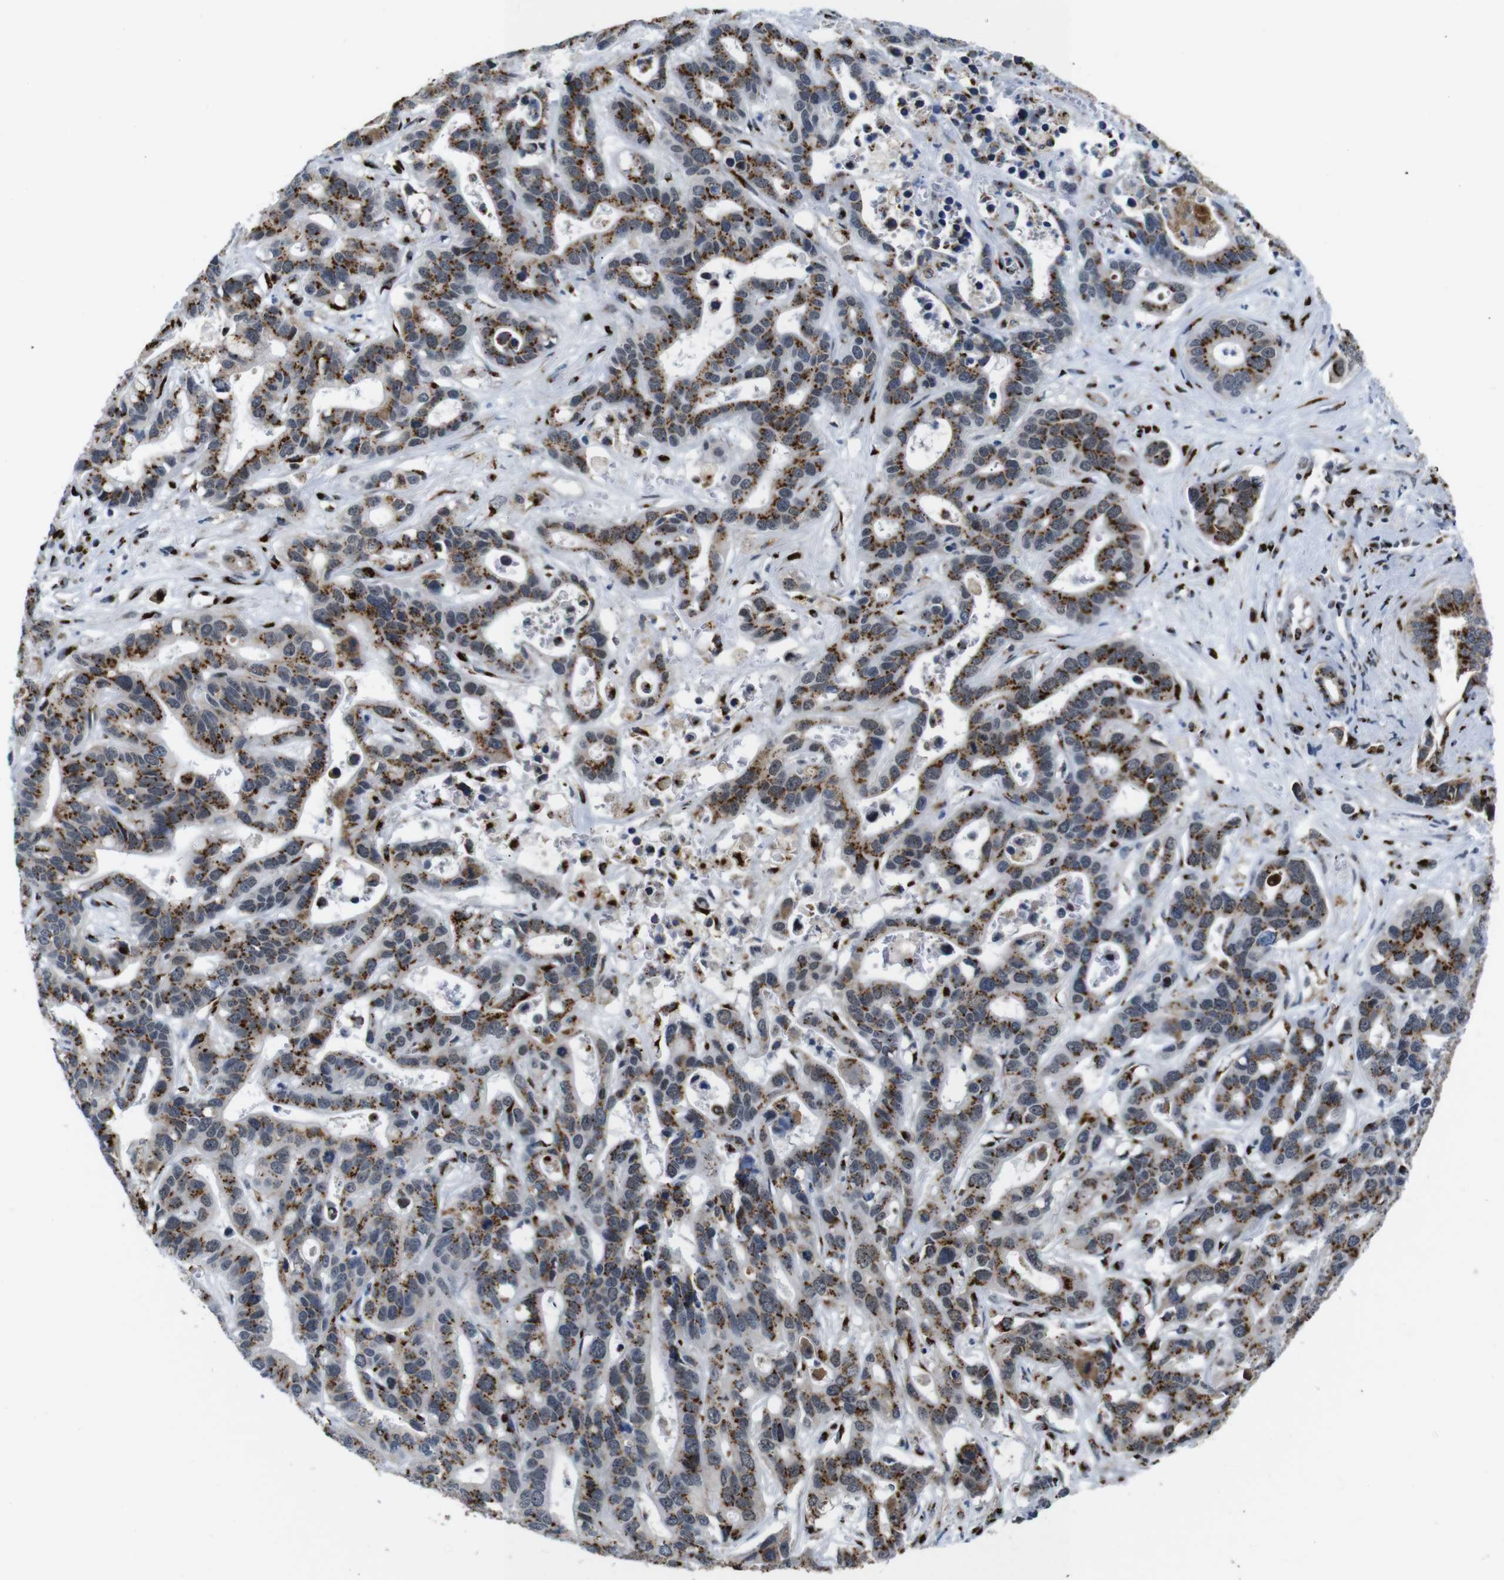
{"staining": {"intensity": "moderate", "quantity": ">75%", "location": "cytoplasmic/membranous"}, "tissue": "liver cancer", "cell_type": "Tumor cells", "image_type": "cancer", "snomed": [{"axis": "morphology", "description": "Cholangiocarcinoma"}, {"axis": "topography", "description": "Liver"}], "caption": "Moderate cytoplasmic/membranous protein staining is identified in approximately >75% of tumor cells in cholangiocarcinoma (liver).", "gene": "TGOLN2", "patient": {"sex": "female", "age": 65}}